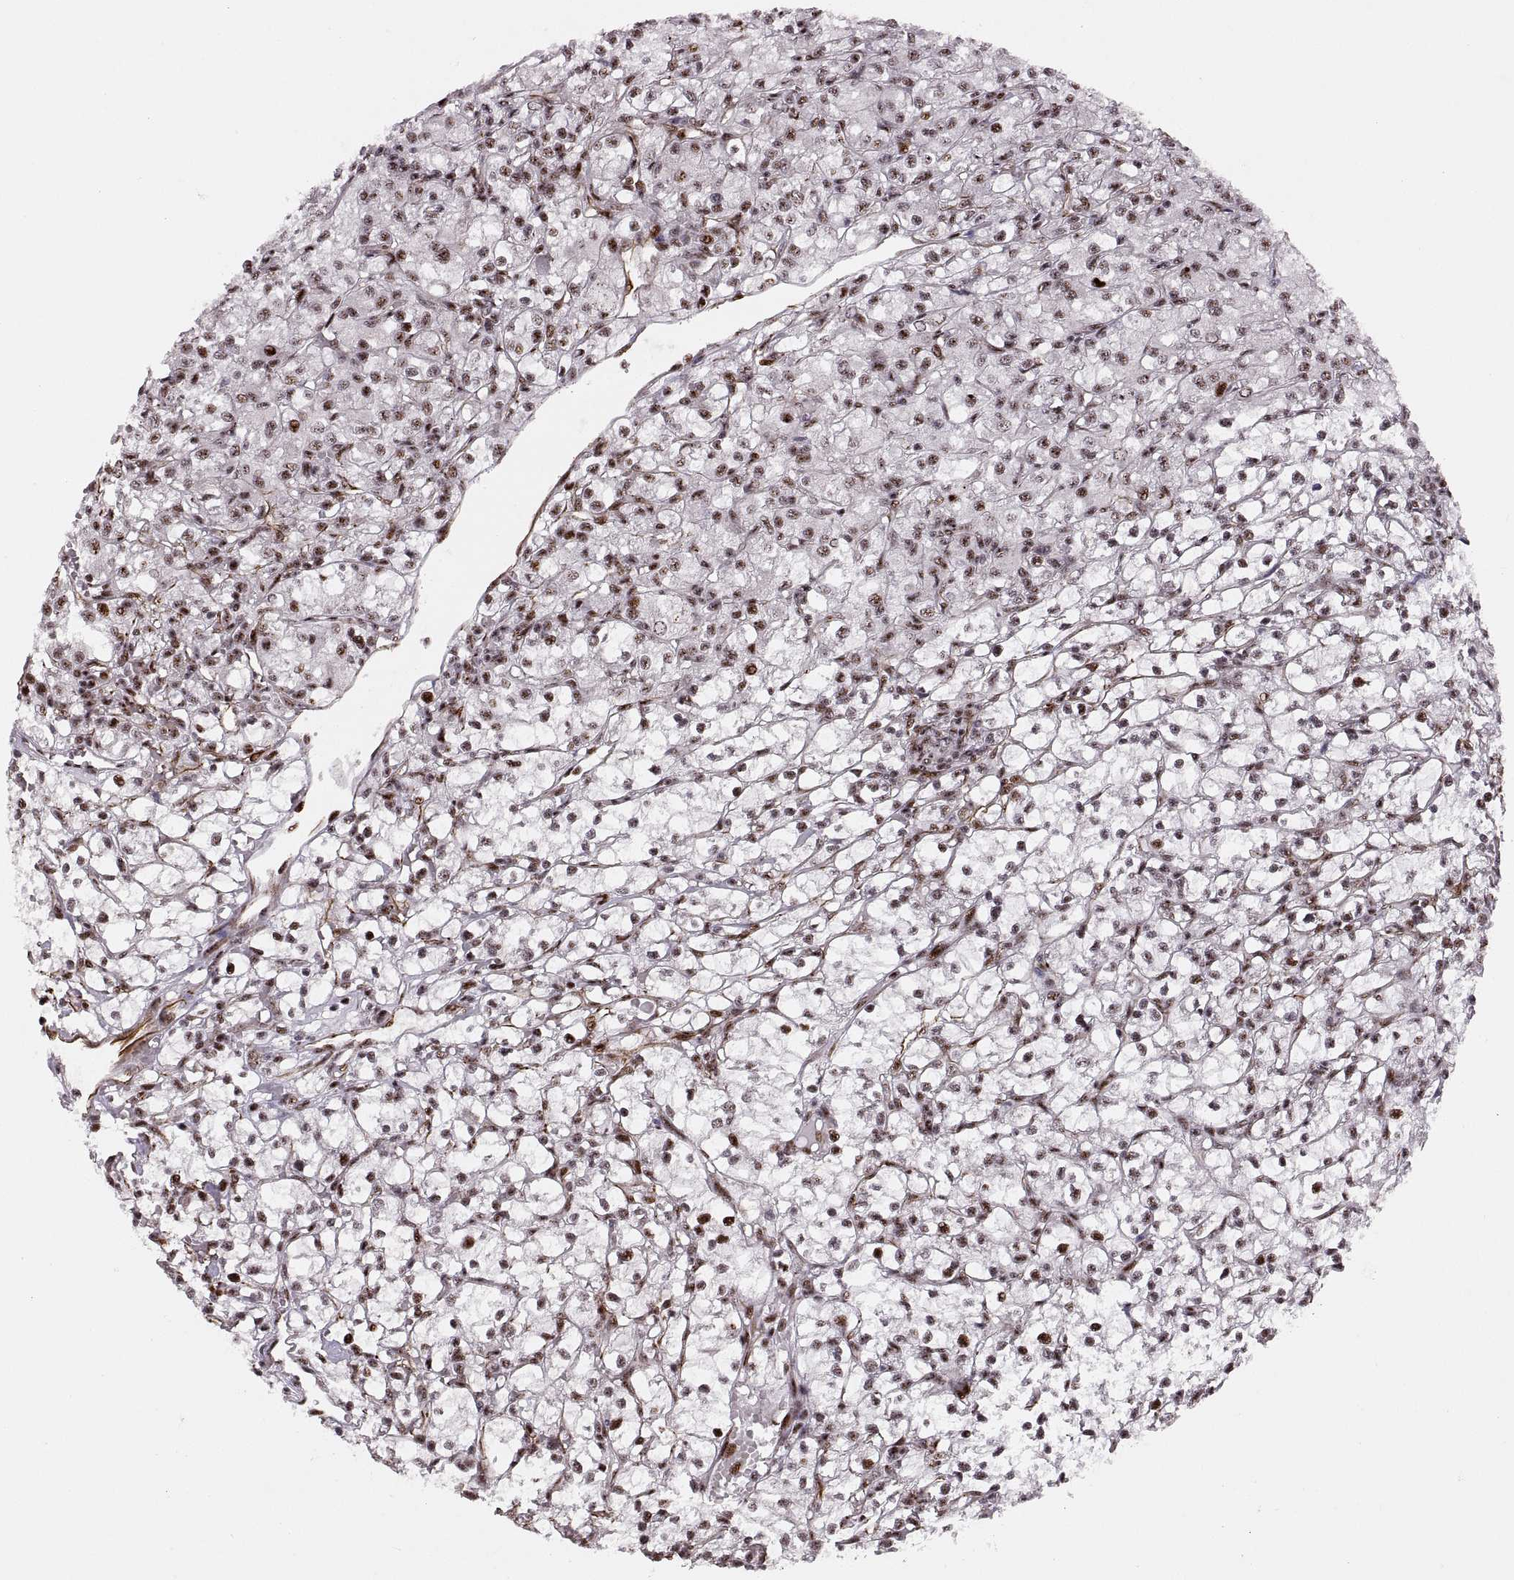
{"staining": {"intensity": "moderate", "quantity": "25%-75%", "location": "nuclear"}, "tissue": "renal cancer", "cell_type": "Tumor cells", "image_type": "cancer", "snomed": [{"axis": "morphology", "description": "Adenocarcinoma, NOS"}, {"axis": "topography", "description": "Kidney"}], "caption": "Renal adenocarcinoma tissue demonstrates moderate nuclear positivity in approximately 25%-75% of tumor cells, visualized by immunohistochemistry.", "gene": "ZCCHC17", "patient": {"sex": "female", "age": 59}}